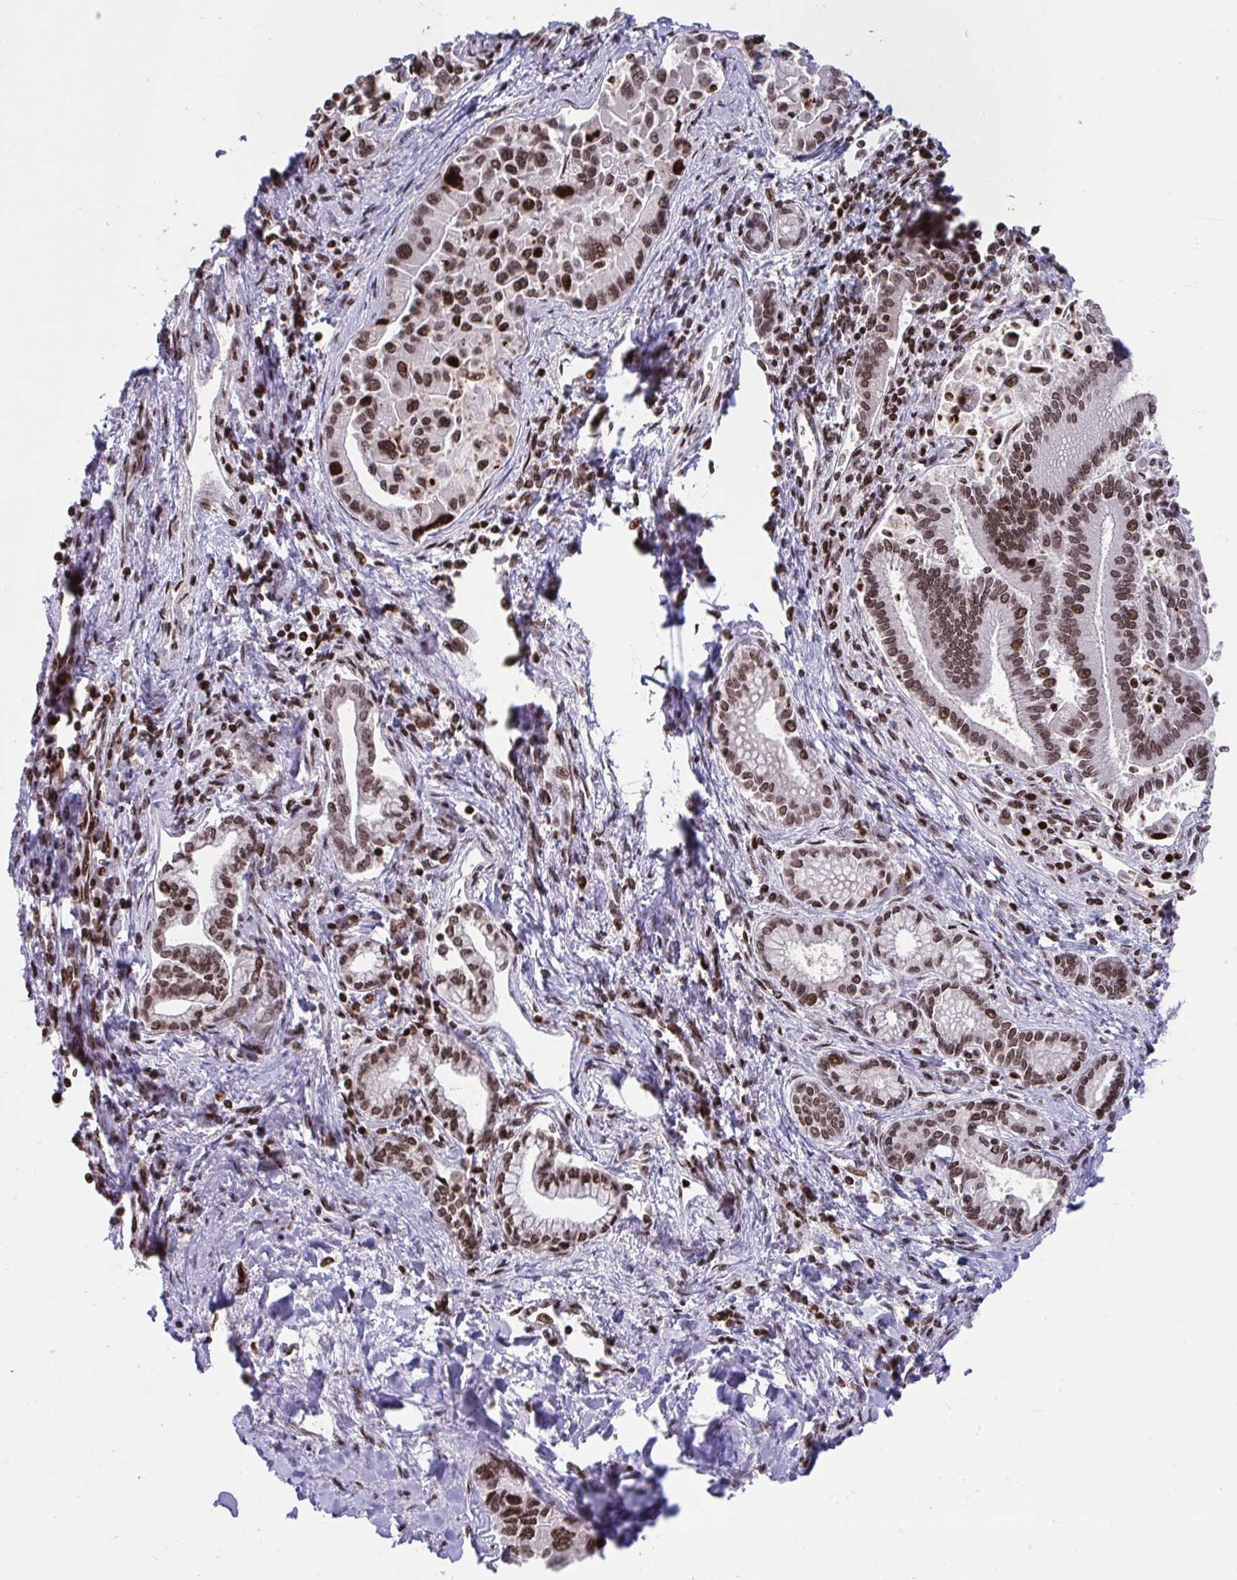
{"staining": {"intensity": "strong", "quantity": ">75%", "location": "nuclear"}, "tissue": "liver cancer", "cell_type": "Tumor cells", "image_type": "cancer", "snomed": [{"axis": "morphology", "description": "Cholangiocarcinoma"}, {"axis": "topography", "description": "Liver"}], "caption": "Immunohistochemistry (IHC) photomicrograph of neoplastic tissue: human liver cancer (cholangiocarcinoma) stained using IHC displays high levels of strong protein expression localized specifically in the nuclear of tumor cells, appearing as a nuclear brown color.", "gene": "NIP7", "patient": {"sex": "male", "age": 66}}